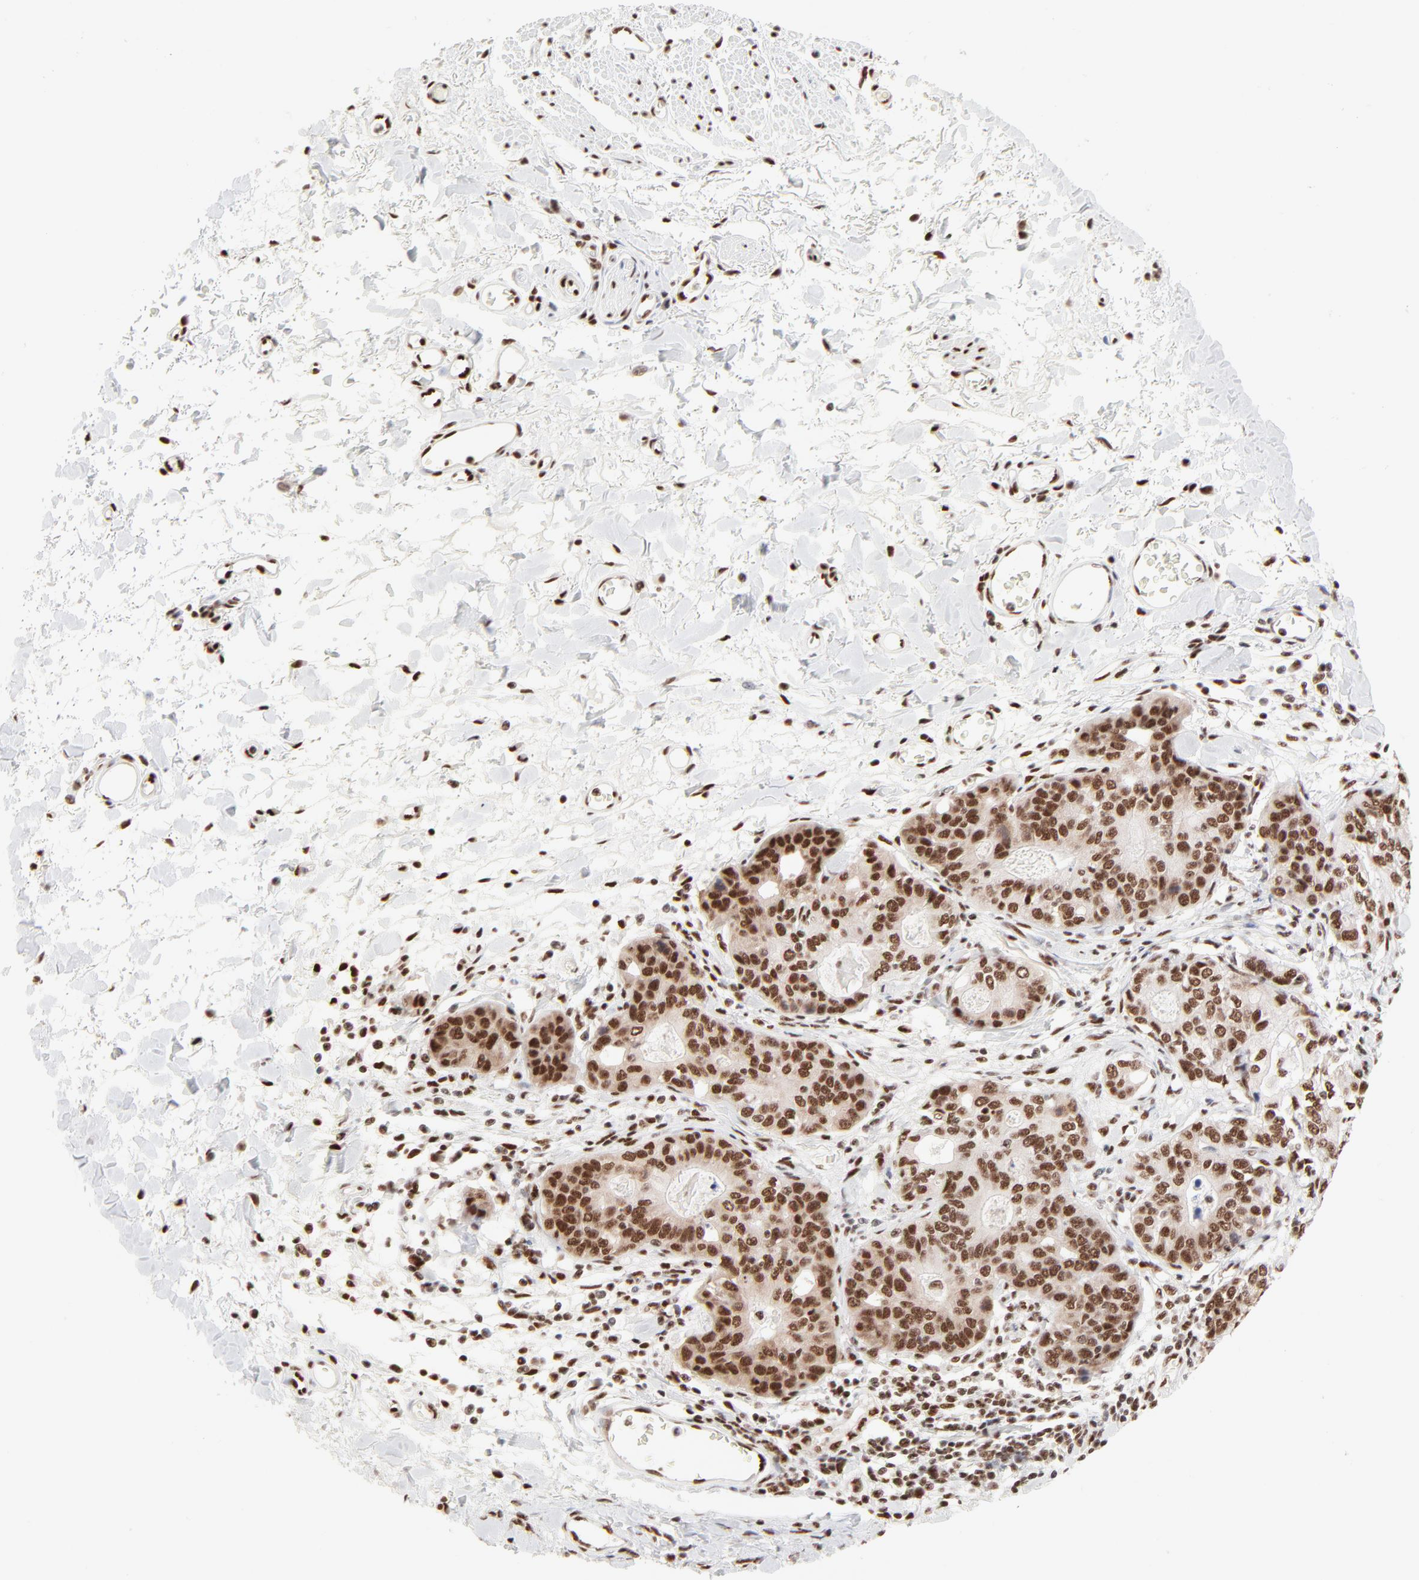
{"staining": {"intensity": "strong", "quantity": ">75%", "location": "nuclear"}, "tissue": "stomach cancer", "cell_type": "Tumor cells", "image_type": "cancer", "snomed": [{"axis": "morphology", "description": "Adenocarcinoma, NOS"}, {"axis": "topography", "description": "Esophagus"}, {"axis": "topography", "description": "Stomach"}], "caption": "Immunohistochemical staining of human stomach cancer (adenocarcinoma) exhibits strong nuclear protein staining in approximately >75% of tumor cells.", "gene": "TARDBP", "patient": {"sex": "male", "age": 74}}